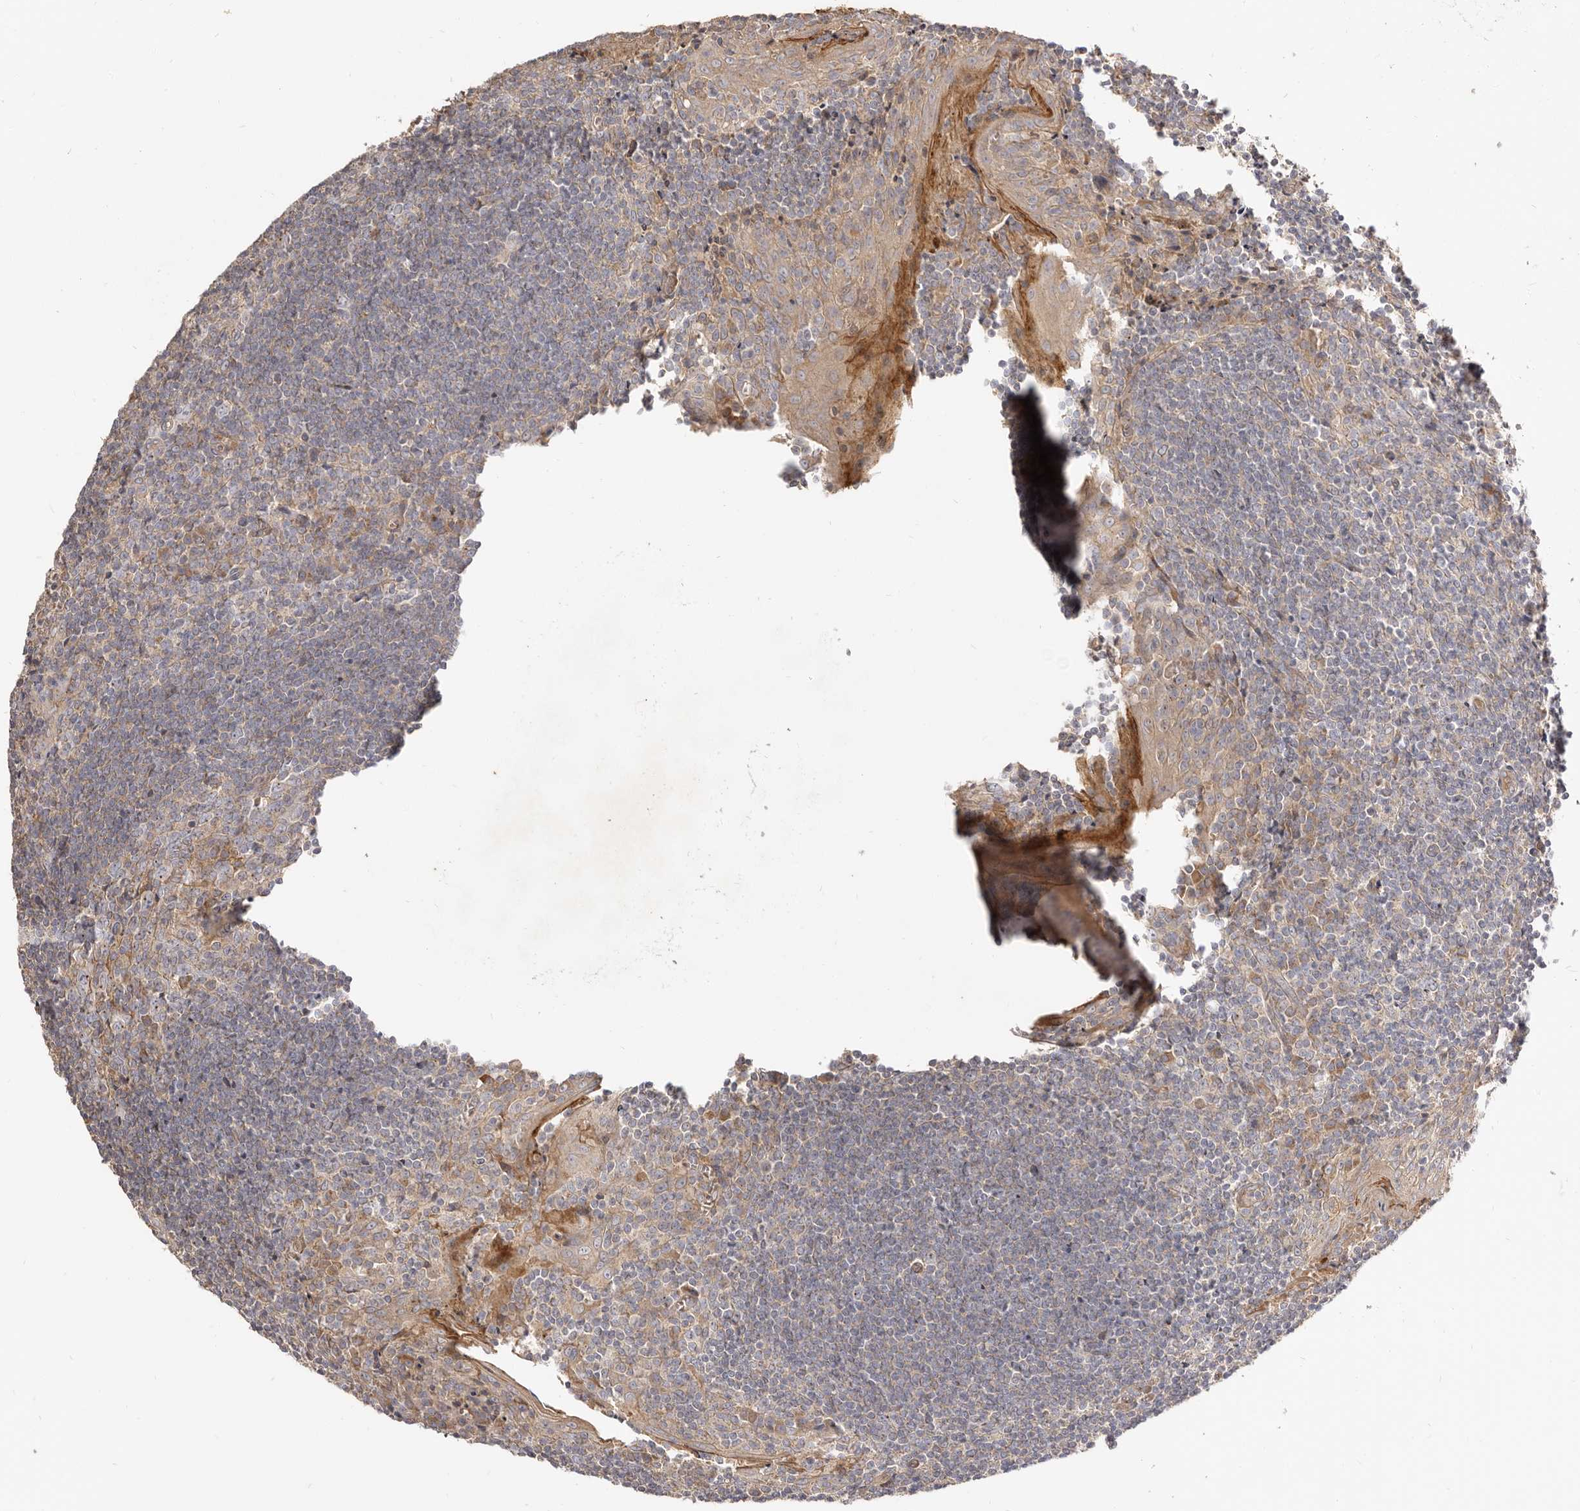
{"staining": {"intensity": "negative", "quantity": "none", "location": "none"}, "tissue": "tonsil", "cell_type": "Germinal center cells", "image_type": "normal", "snomed": [{"axis": "morphology", "description": "Normal tissue, NOS"}, {"axis": "topography", "description": "Tonsil"}], "caption": "DAB immunohistochemical staining of normal human tonsil exhibits no significant expression in germinal center cells. (Brightfield microscopy of DAB (3,3'-diaminobenzidine) immunohistochemistry (IHC) at high magnification).", "gene": "ADAMTS9", "patient": {"sex": "male", "age": 27}}